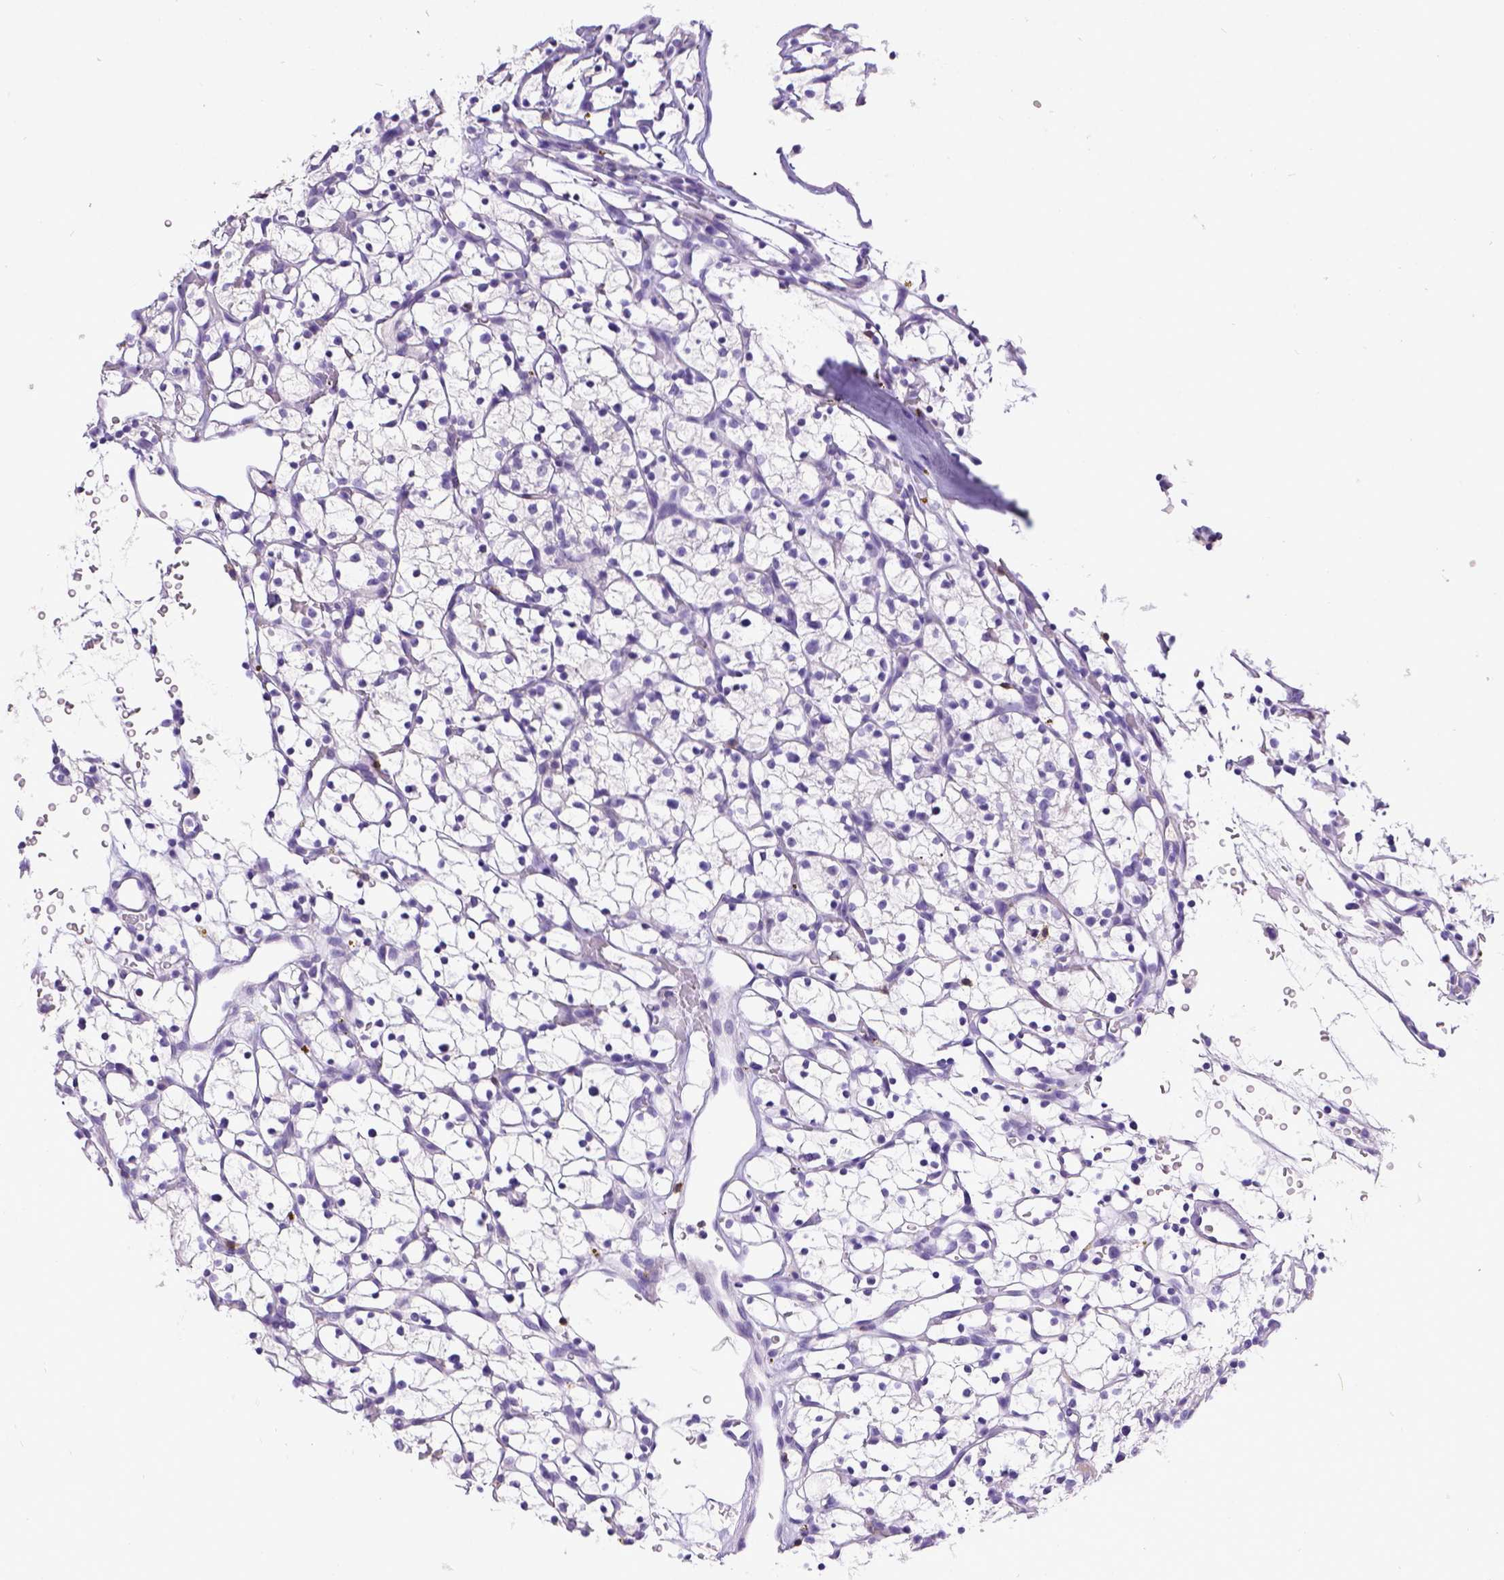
{"staining": {"intensity": "negative", "quantity": "none", "location": "none"}, "tissue": "renal cancer", "cell_type": "Tumor cells", "image_type": "cancer", "snomed": [{"axis": "morphology", "description": "Adenocarcinoma, NOS"}, {"axis": "topography", "description": "Kidney"}], "caption": "High magnification brightfield microscopy of adenocarcinoma (renal) stained with DAB (3,3'-diaminobenzidine) (brown) and counterstained with hematoxylin (blue): tumor cells show no significant positivity.", "gene": "CD3E", "patient": {"sex": "female", "age": 64}}